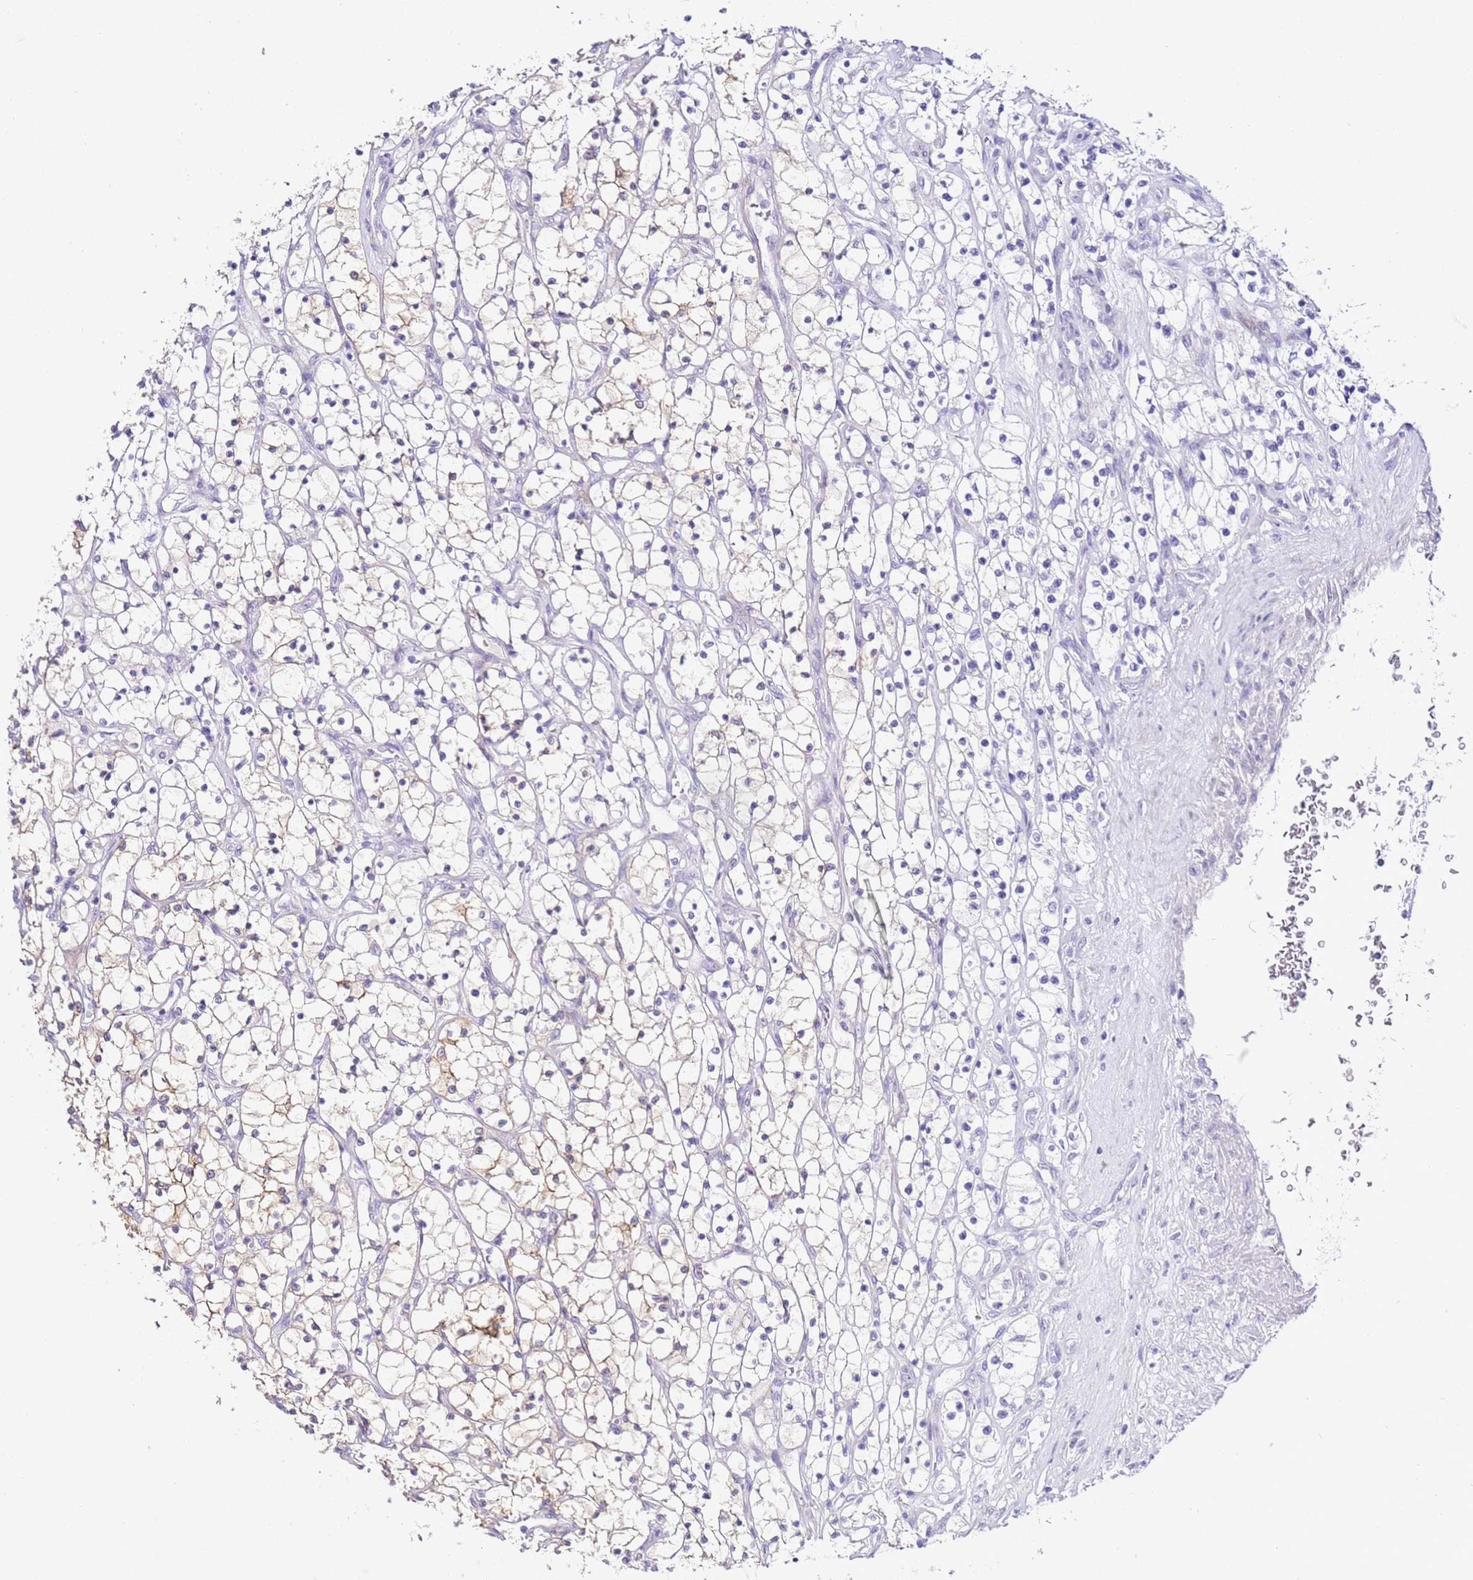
{"staining": {"intensity": "moderate", "quantity": "<25%", "location": "cytoplasmic/membranous"}, "tissue": "renal cancer", "cell_type": "Tumor cells", "image_type": "cancer", "snomed": [{"axis": "morphology", "description": "Adenocarcinoma, NOS"}, {"axis": "topography", "description": "Kidney"}], "caption": "Moderate cytoplasmic/membranous expression for a protein is identified in about <25% of tumor cells of renal adenocarcinoma using immunohistochemistry (IHC).", "gene": "HGD", "patient": {"sex": "female", "age": 69}}